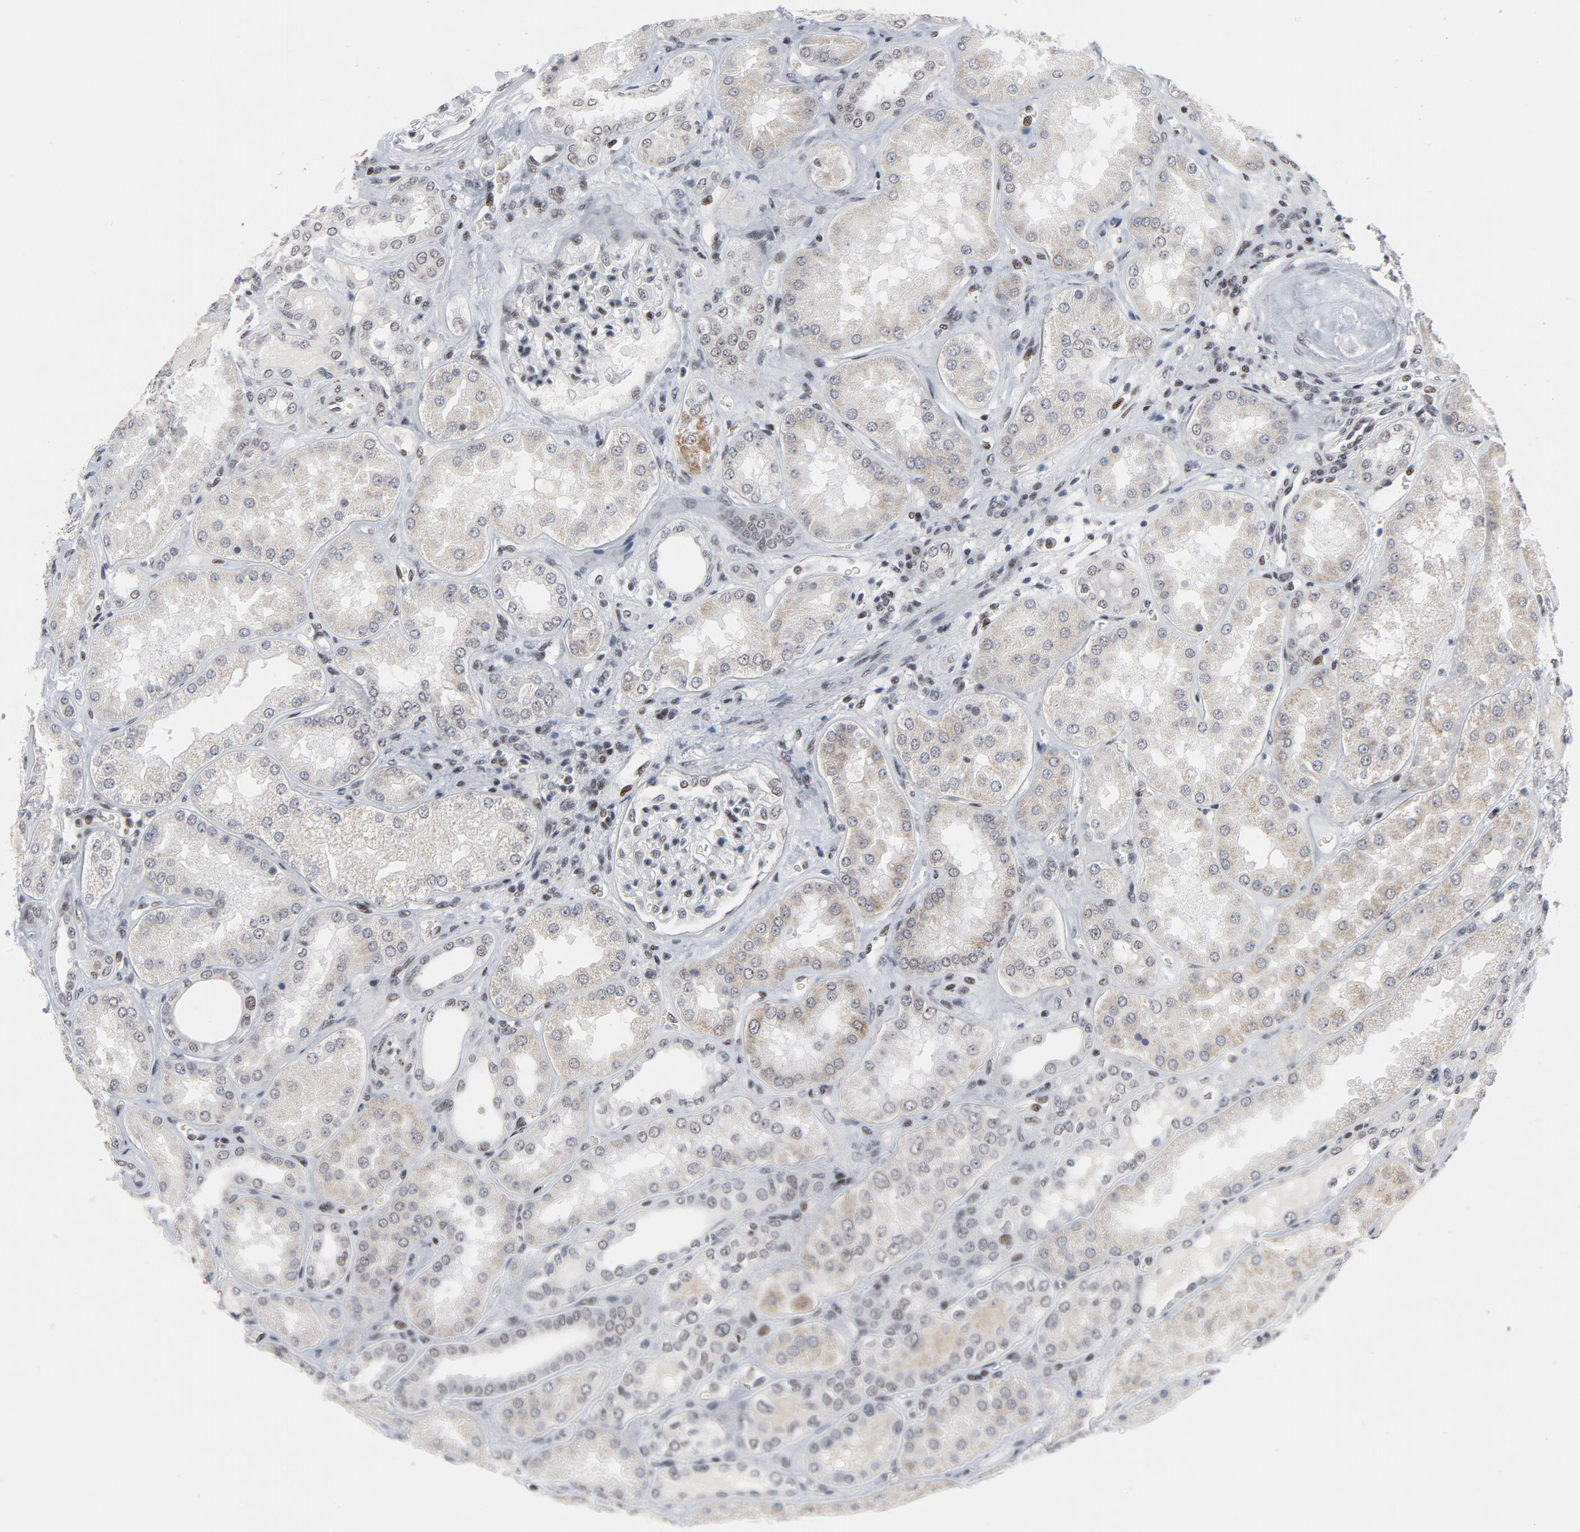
{"staining": {"intensity": "weak", "quantity": "25%-75%", "location": "nuclear"}, "tissue": "kidney", "cell_type": "Cells in glomeruli", "image_type": "normal", "snomed": [{"axis": "morphology", "description": "Normal tissue, NOS"}, {"axis": "topography", "description": "Kidney"}], "caption": "Unremarkable kidney displays weak nuclear positivity in approximately 25%-75% of cells in glomeruli, visualized by immunohistochemistry. (Brightfield microscopy of DAB IHC at high magnification).", "gene": "GABPA", "patient": {"sex": "female", "age": 56}}